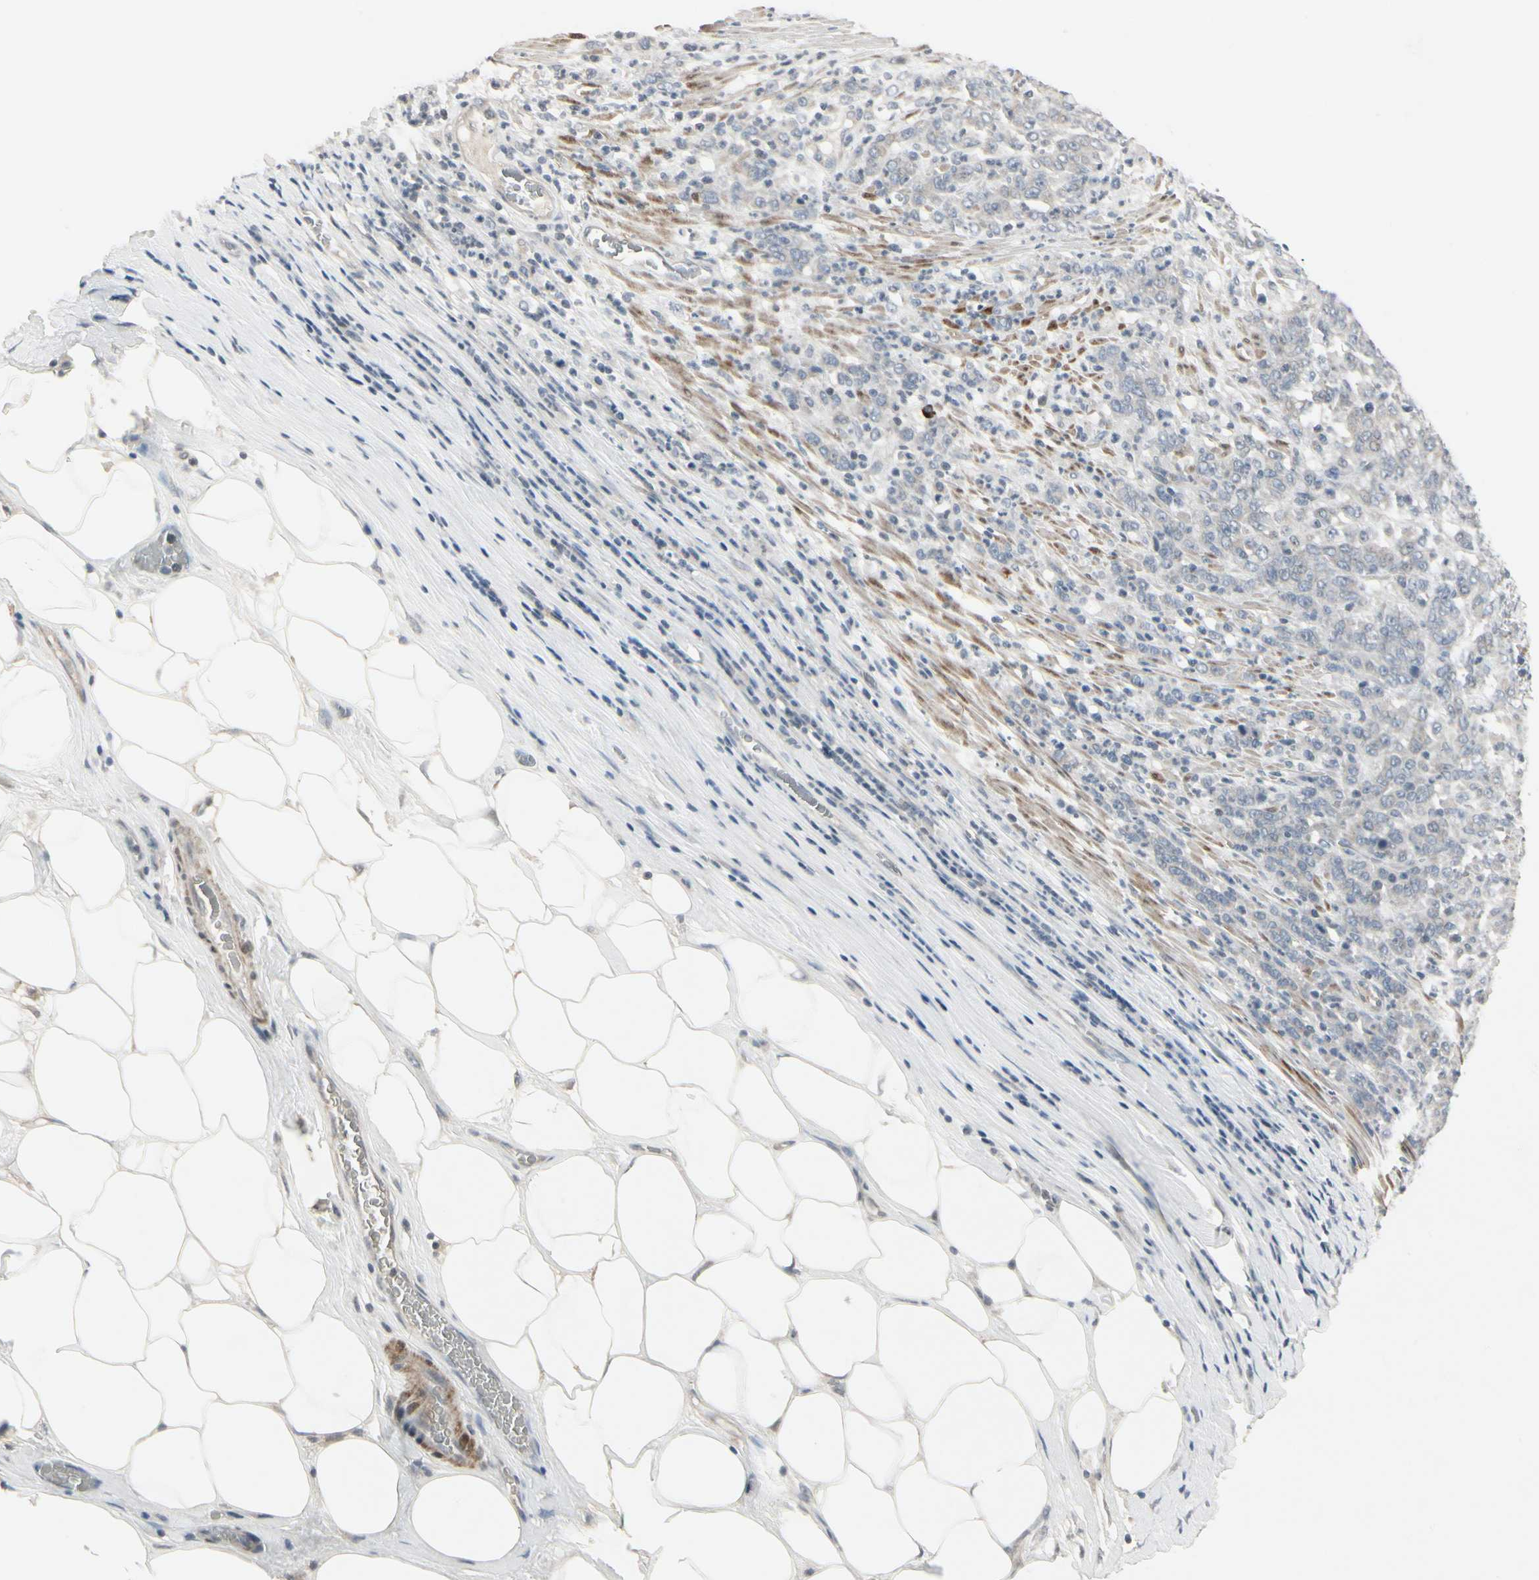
{"staining": {"intensity": "negative", "quantity": "none", "location": "none"}, "tissue": "stomach cancer", "cell_type": "Tumor cells", "image_type": "cancer", "snomed": [{"axis": "morphology", "description": "Adenocarcinoma, NOS"}, {"axis": "topography", "description": "Stomach, lower"}], "caption": "Tumor cells are negative for protein expression in human stomach cancer (adenocarcinoma).", "gene": "DMPK", "patient": {"sex": "female", "age": 71}}